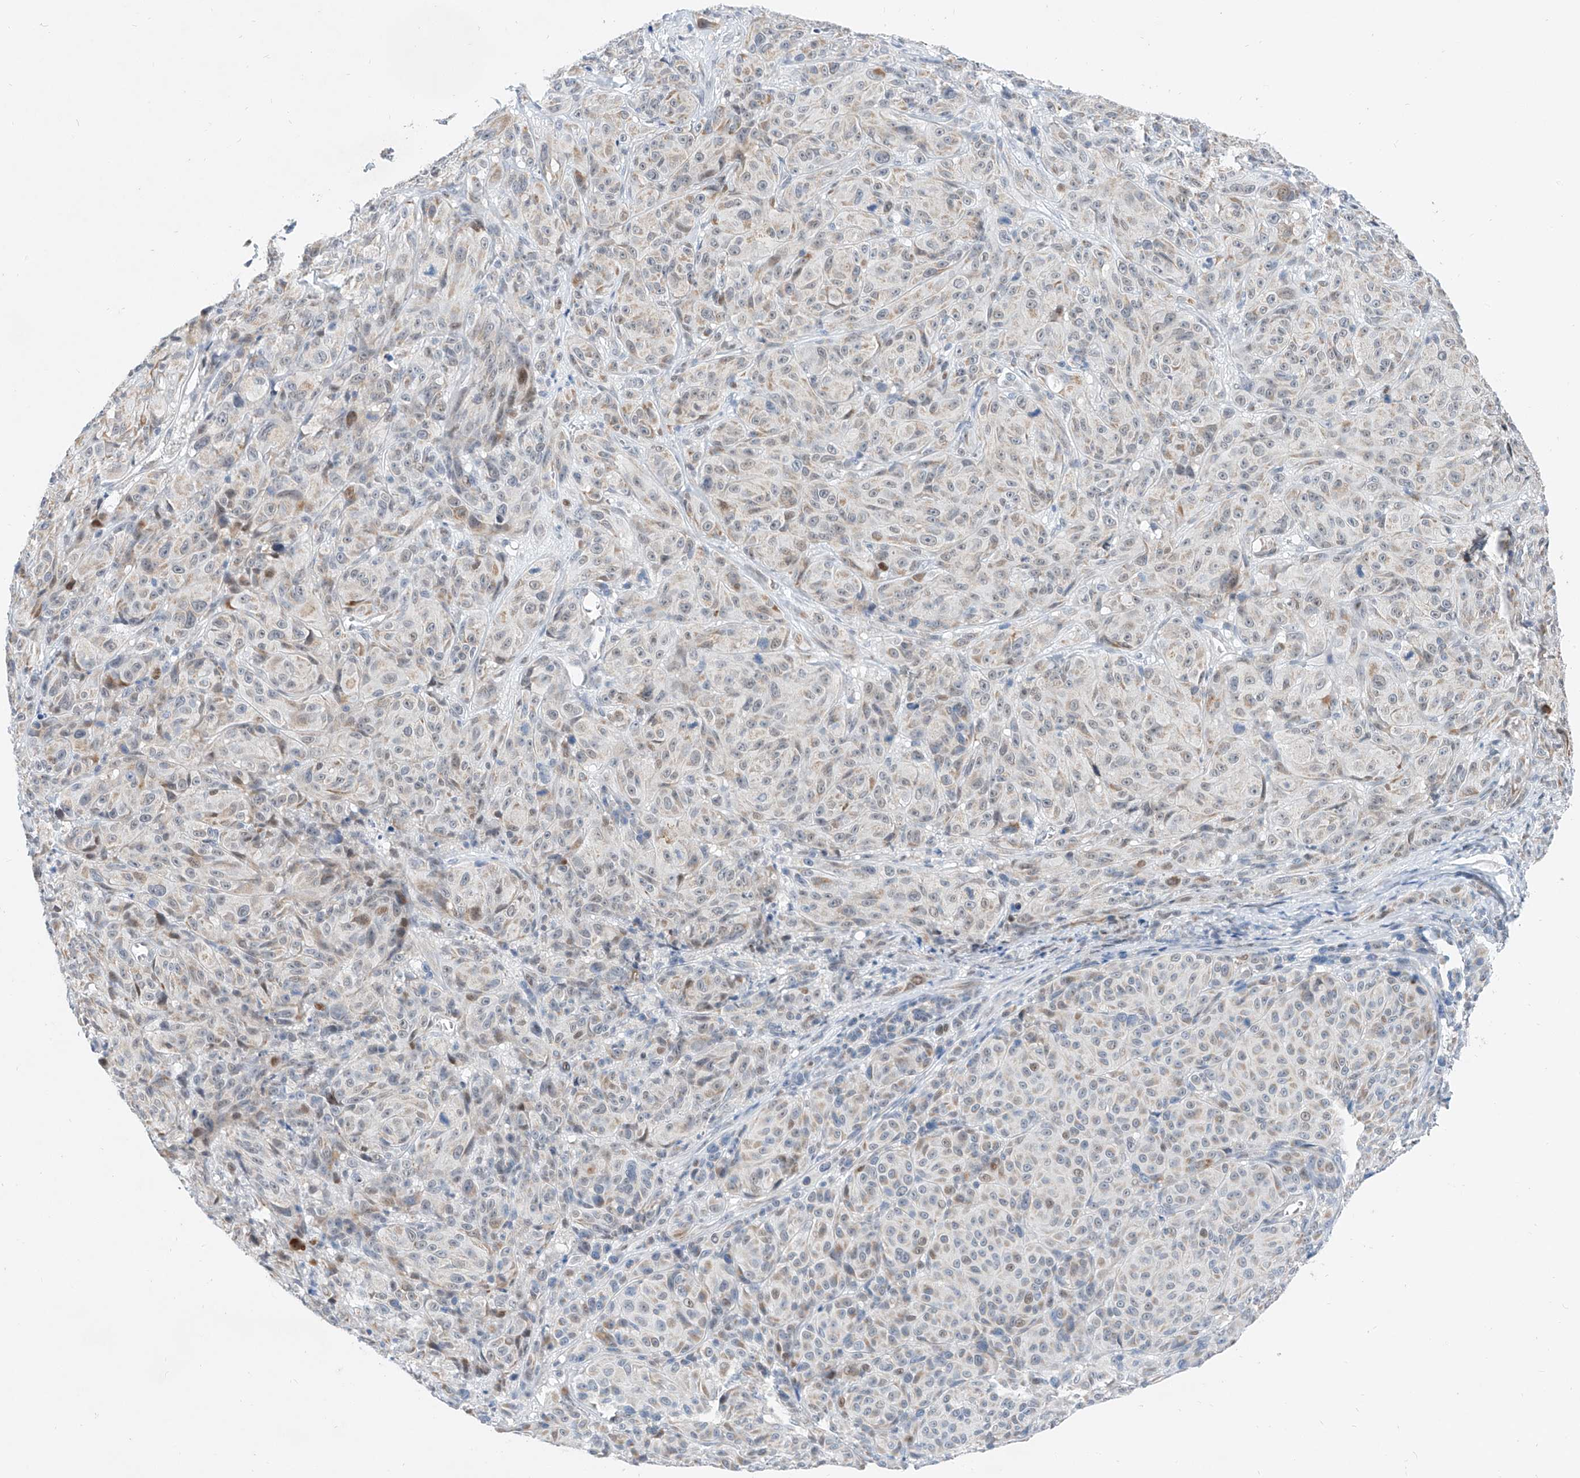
{"staining": {"intensity": "weak", "quantity": "25%-75%", "location": "cytoplasmic/membranous"}, "tissue": "melanoma", "cell_type": "Tumor cells", "image_type": "cancer", "snomed": [{"axis": "morphology", "description": "Malignant melanoma, NOS"}, {"axis": "topography", "description": "Skin"}], "caption": "Immunohistochemistry staining of malignant melanoma, which exhibits low levels of weak cytoplasmic/membranous staining in approximately 25%-75% of tumor cells indicating weak cytoplasmic/membranous protein expression. The staining was performed using DAB (brown) for protein detection and nuclei were counterstained in hematoxylin (blue).", "gene": "BPTF", "patient": {"sex": "male", "age": 73}}